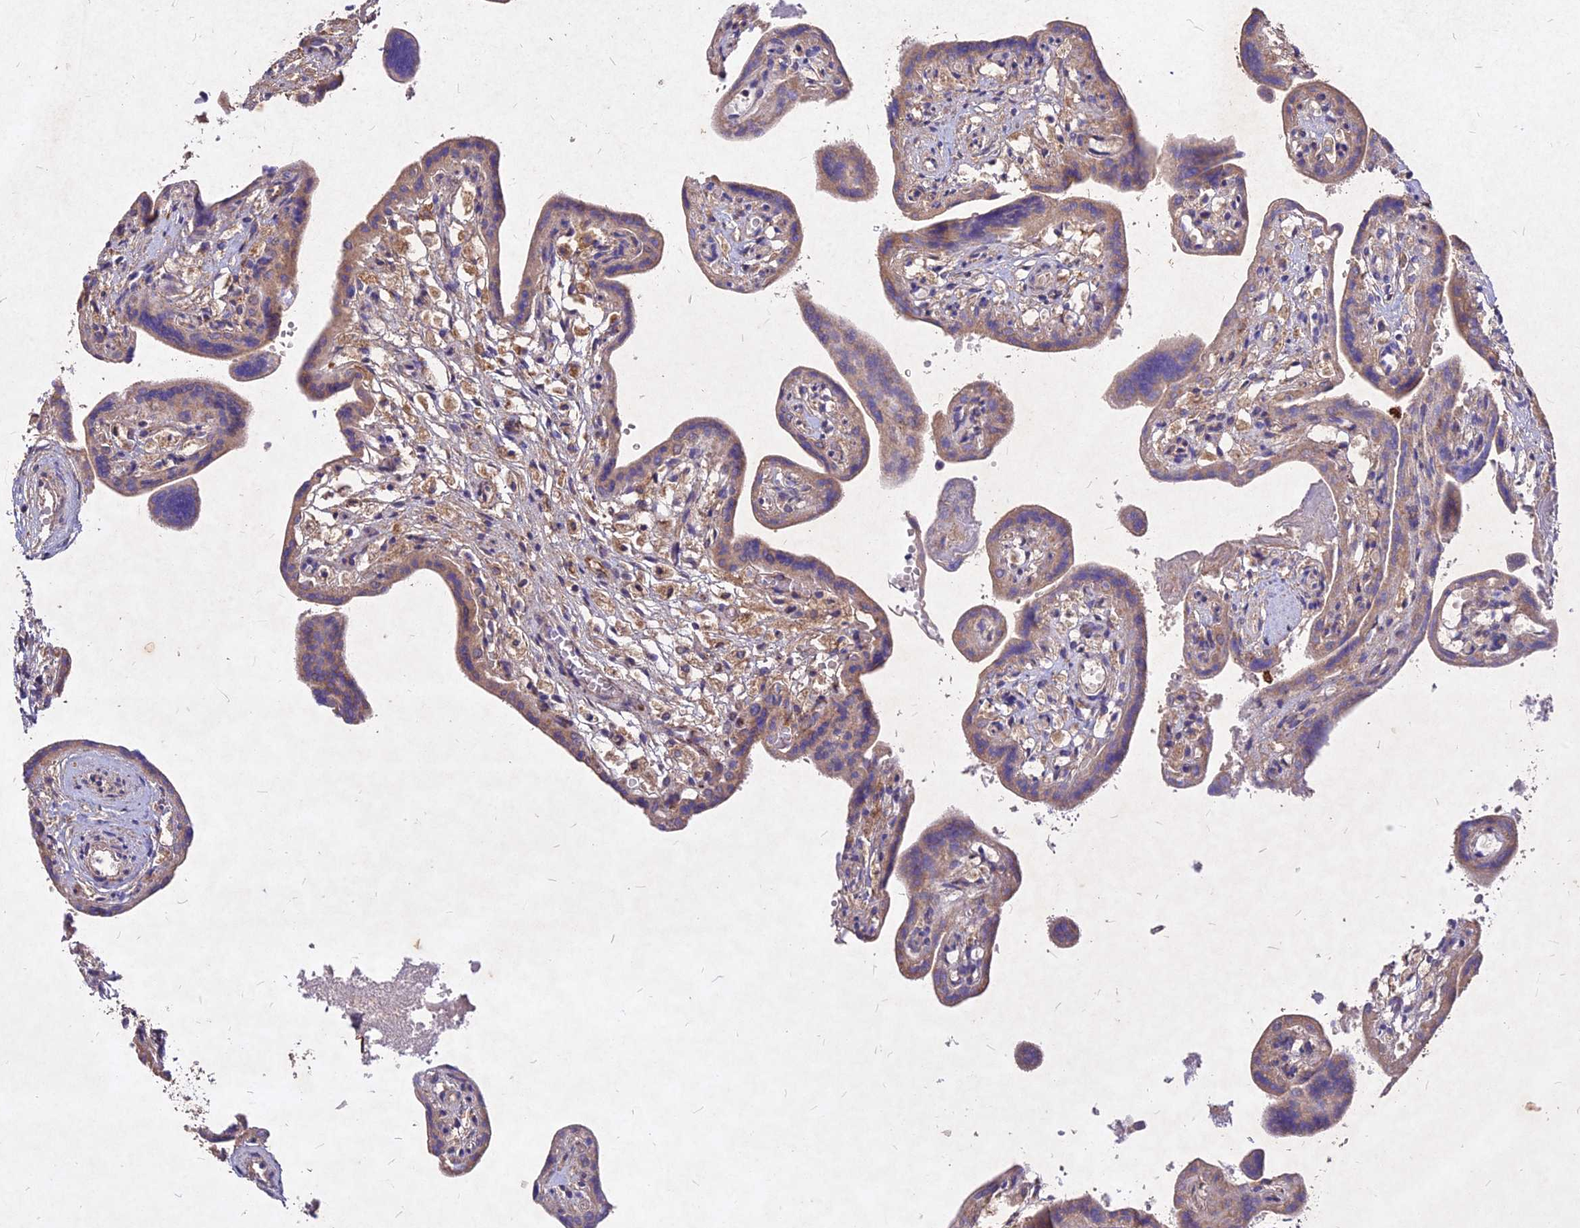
{"staining": {"intensity": "moderate", "quantity": "25%-75%", "location": "cytoplasmic/membranous"}, "tissue": "placenta", "cell_type": "Trophoblastic cells", "image_type": "normal", "snomed": [{"axis": "morphology", "description": "Normal tissue, NOS"}, {"axis": "topography", "description": "Placenta"}], "caption": "A photomicrograph showing moderate cytoplasmic/membranous expression in approximately 25%-75% of trophoblastic cells in unremarkable placenta, as visualized by brown immunohistochemical staining.", "gene": "SKA1", "patient": {"sex": "female", "age": 37}}